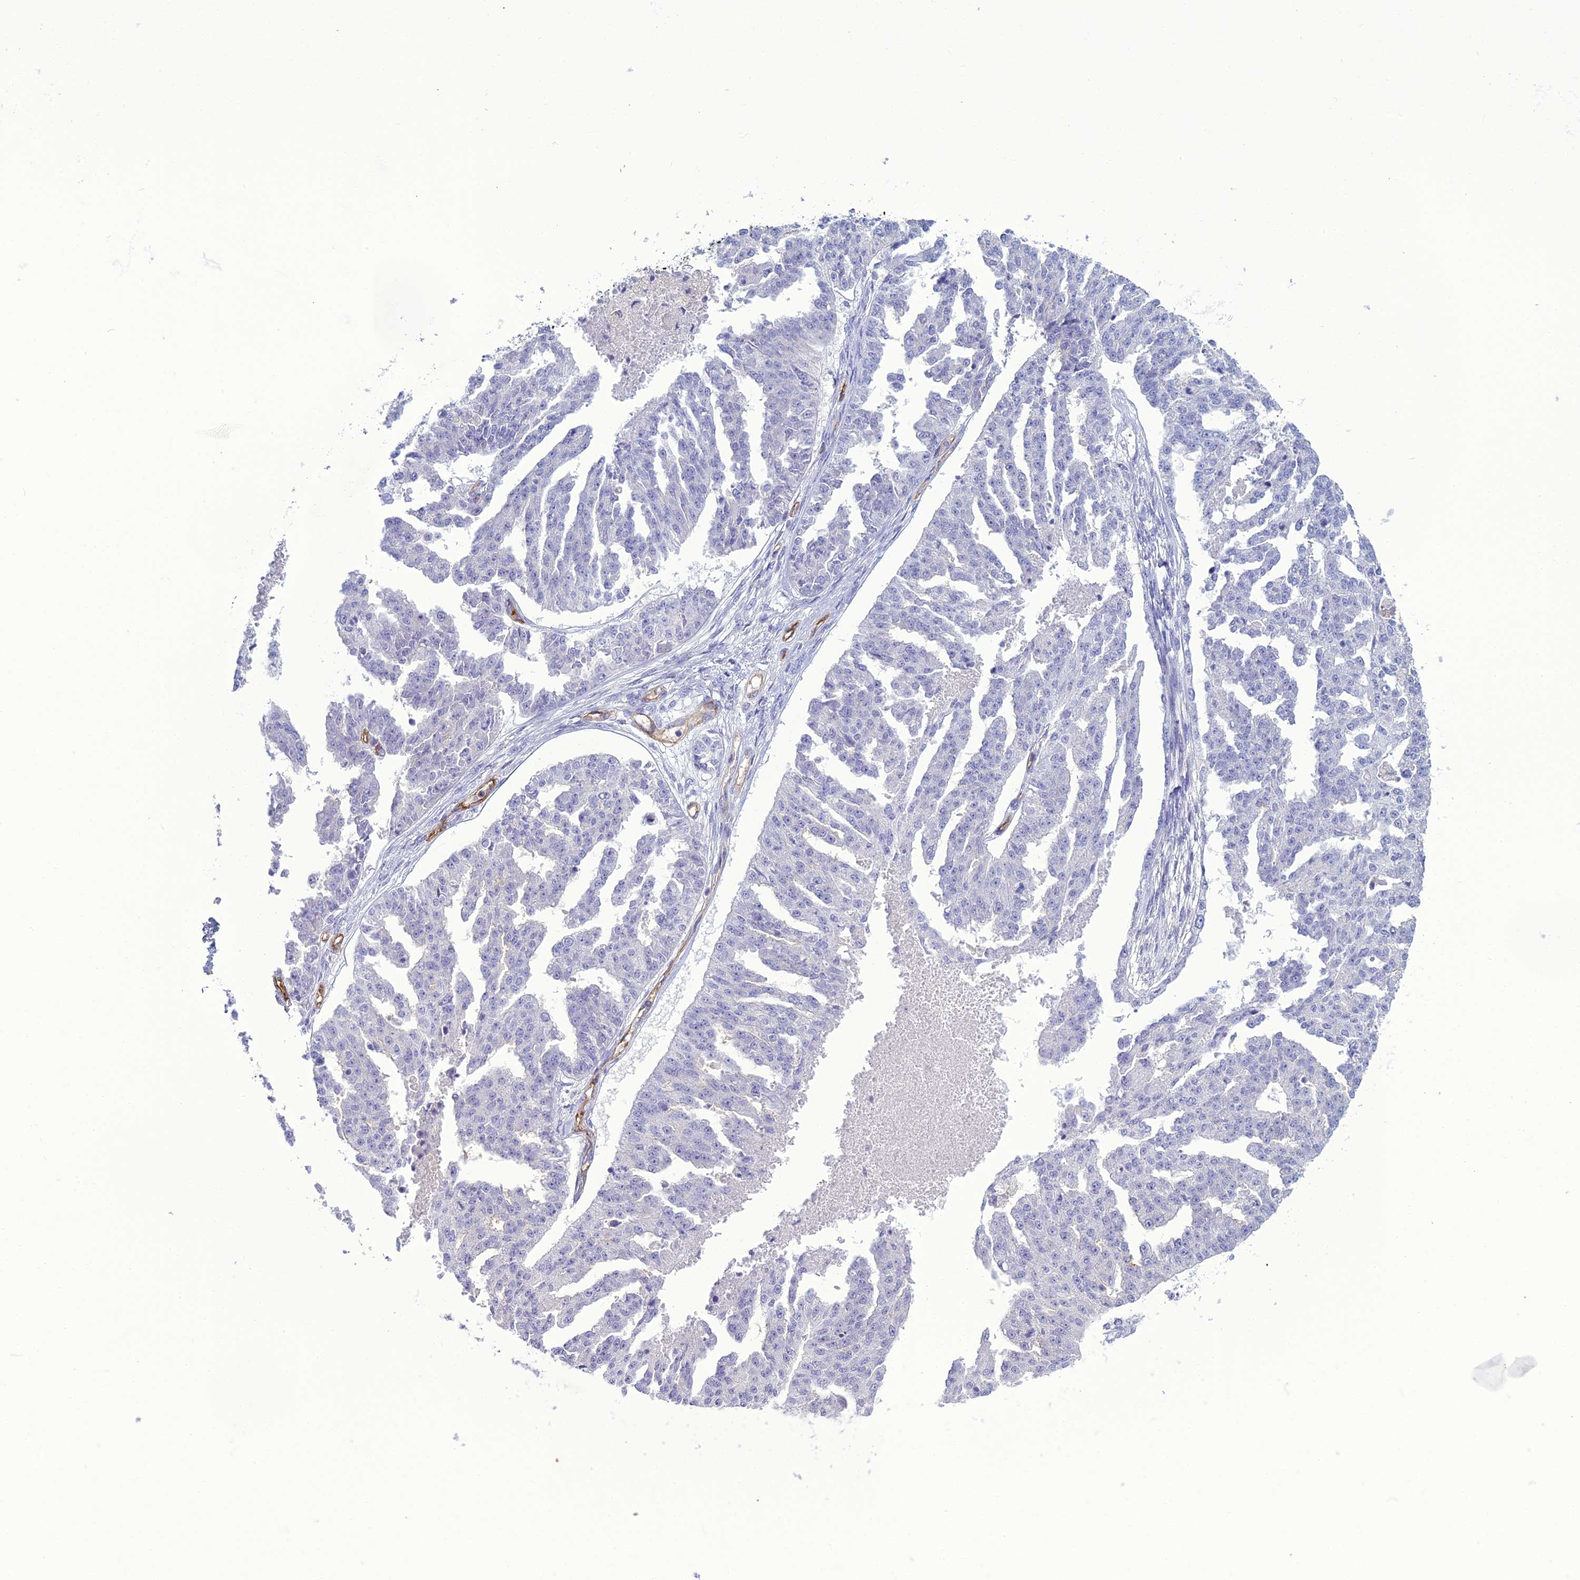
{"staining": {"intensity": "negative", "quantity": "none", "location": "none"}, "tissue": "ovarian cancer", "cell_type": "Tumor cells", "image_type": "cancer", "snomed": [{"axis": "morphology", "description": "Cystadenocarcinoma, serous, NOS"}, {"axis": "topography", "description": "Ovary"}], "caption": "The IHC image has no significant expression in tumor cells of ovarian serous cystadenocarcinoma tissue.", "gene": "ACE", "patient": {"sex": "female", "age": 58}}